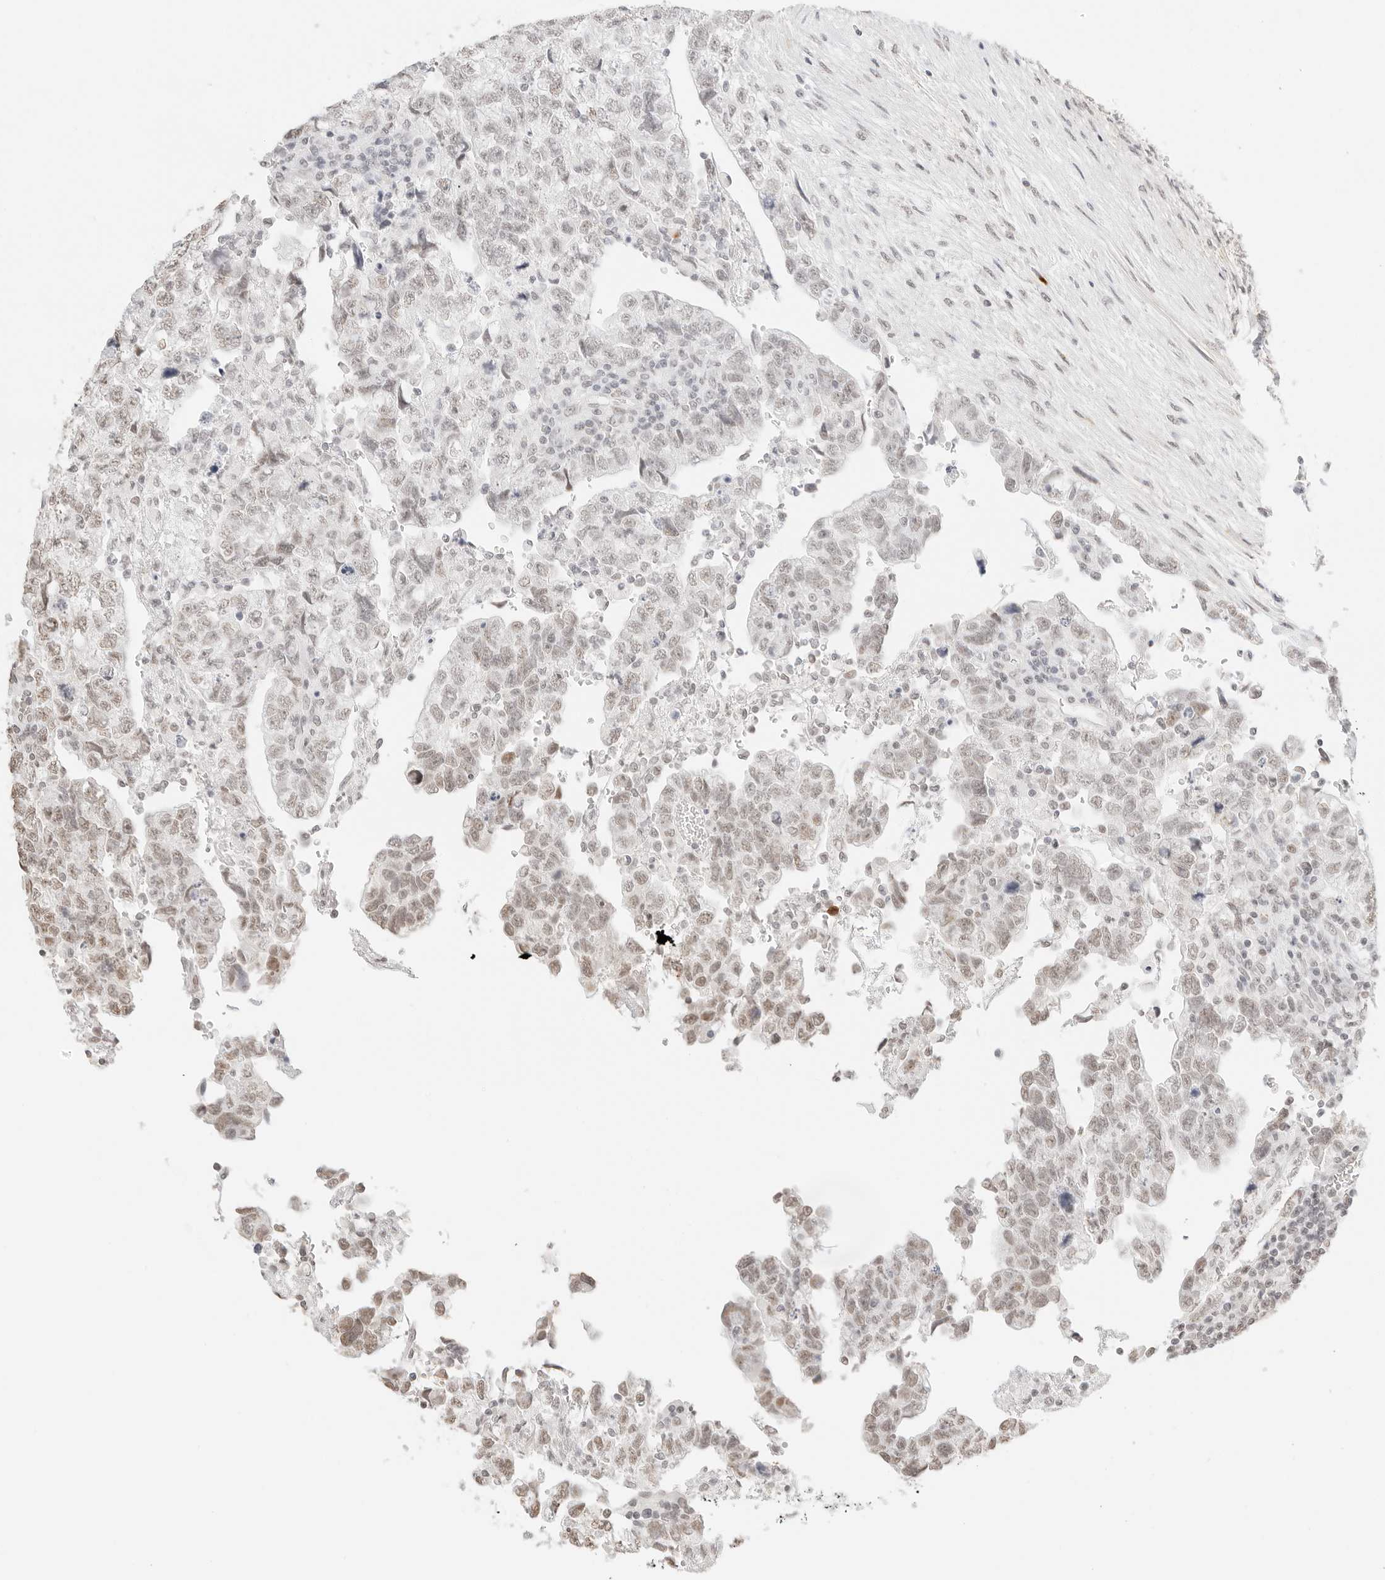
{"staining": {"intensity": "moderate", "quantity": "25%-75%", "location": "nuclear"}, "tissue": "testis cancer", "cell_type": "Tumor cells", "image_type": "cancer", "snomed": [{"axis": "morphology", "description": "Normal tissue, NOS"}, {"axis": "morphology", "description": "Carcinoma, Embryonal, NOS"}, {"axis": "topography", "description": "Testis"}], "caption": "Embryonal carcinoma (testis) tissue exhibits moderate nuclear expression in about 25%-75% of tumor cells, visualized by immunohistochemistry.", "gene": "FBLN5", "patient": {"sex": "male", "age": 36}}